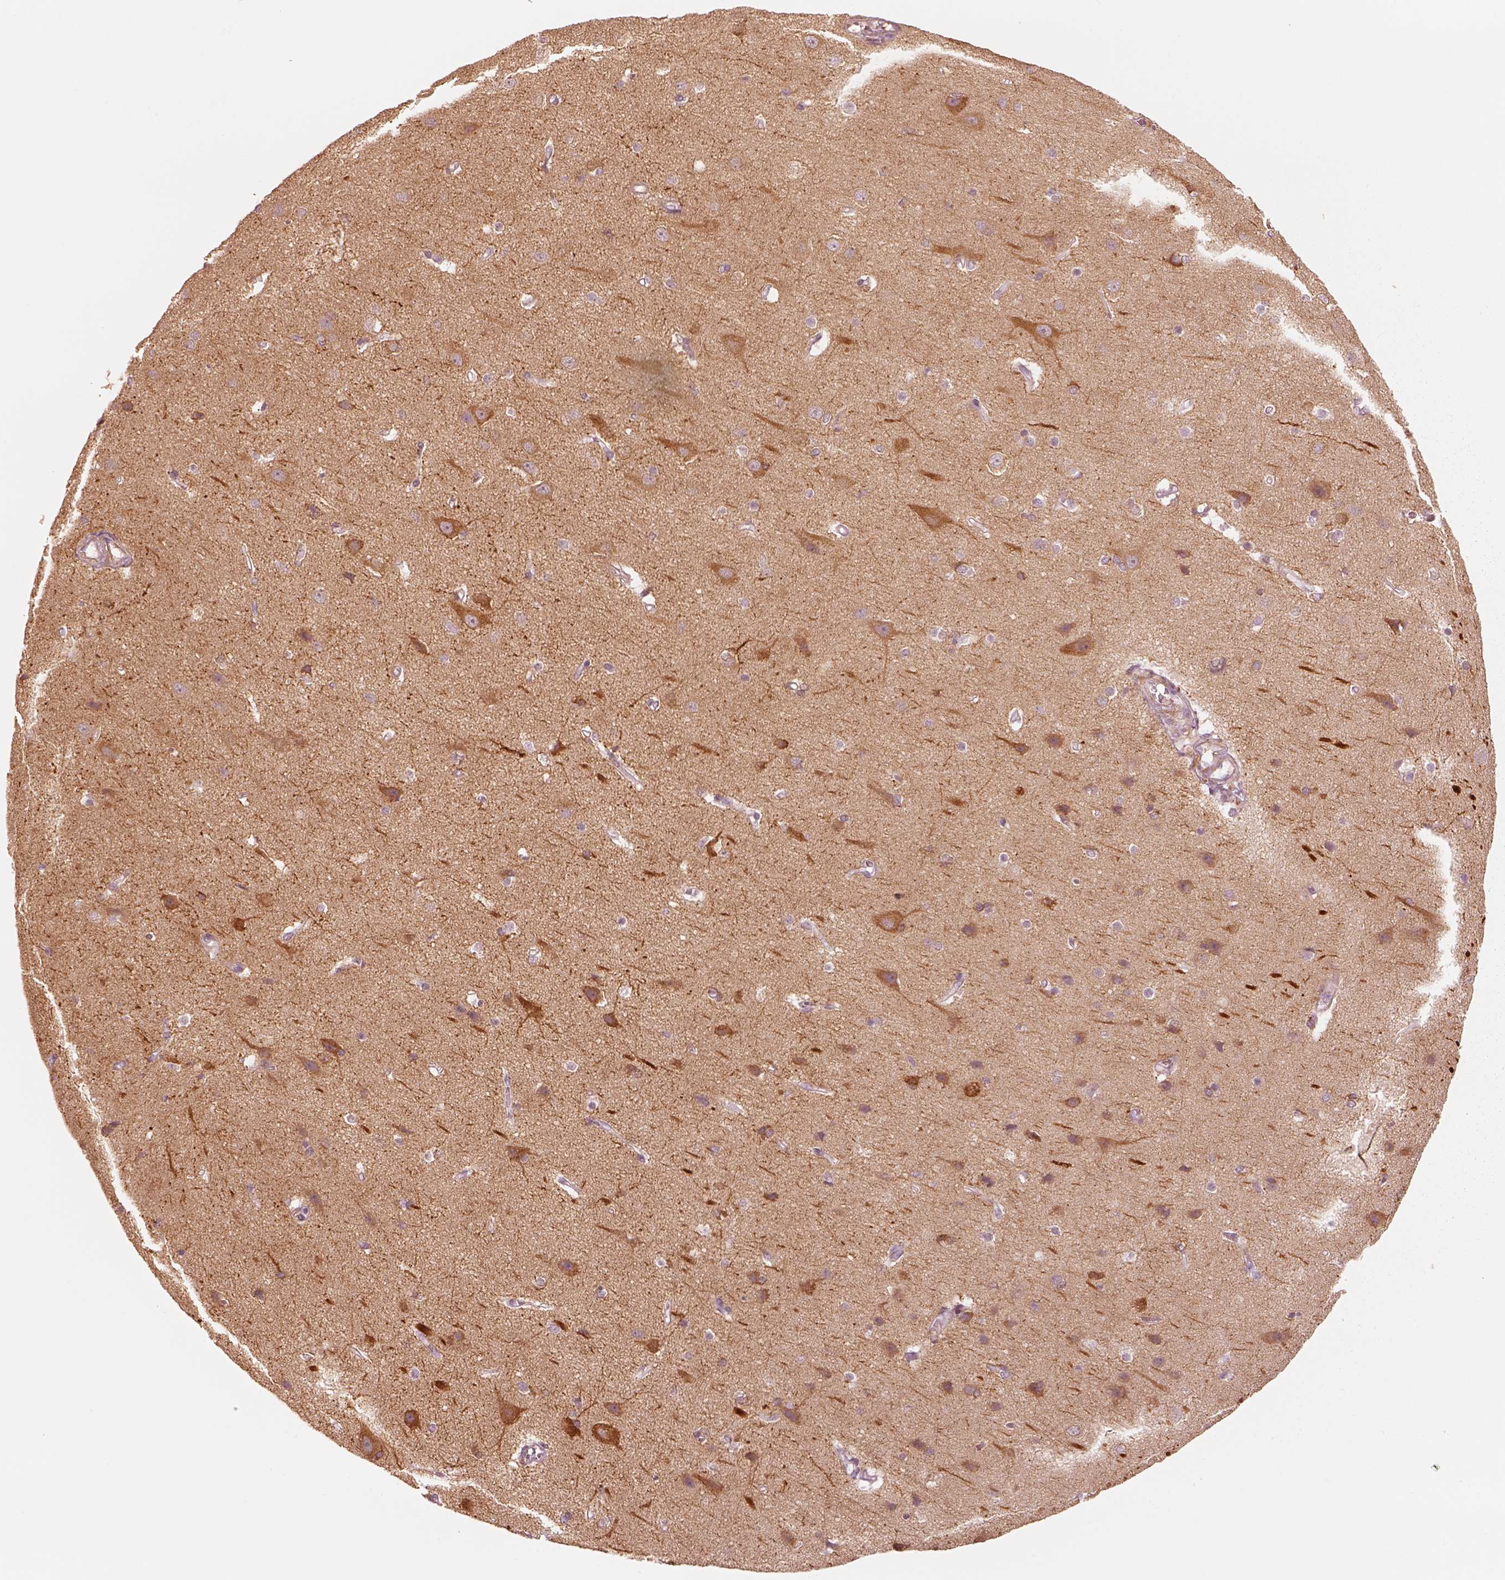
{"staining": {"intensity": "negative", "quantity": "none", "location": "none"}, "tissue": "cerebral cortex", "cell_type": "Endothelial cells", "image_type": "normal", "snomed": [{"axis": "morphology", "description": "Normal tissue, NOS"}, {"axis": "topography", "description": "Cerebral cortex"}], "caption": "The micrograph exhibits no significant staining in endothelial cells of cerebral cortex.", "gene": "DNAAF9", "patient": {"sex": "male", "age": 37}}